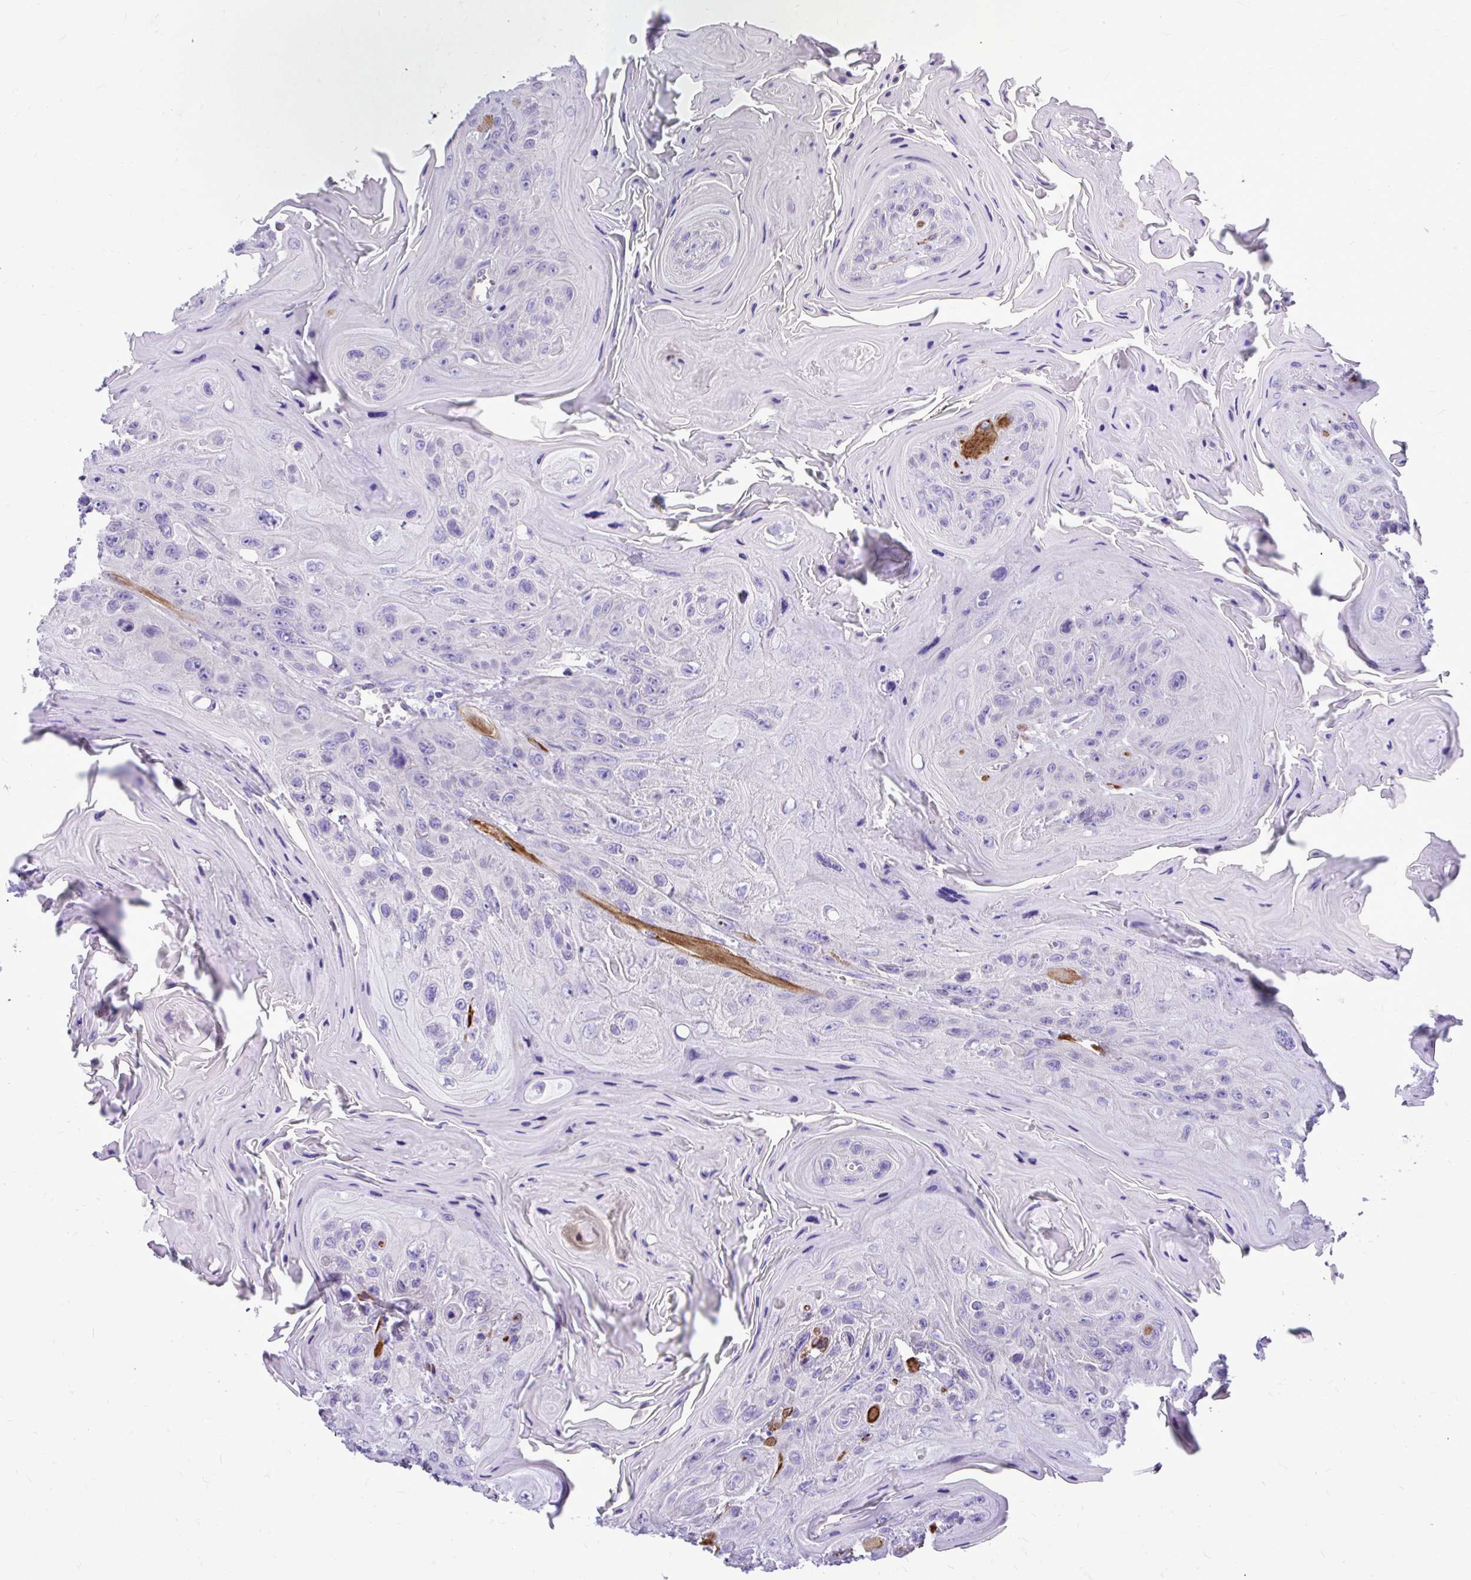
{"staining": {"intensity": "negative", "quantity": "none", "location": "none"}, "tissue": "head and neck cancer", "cell_type": "Tumor cells", "image_type": "cancer", "snomed": [{"axis": "morphology", "description": "Squamous cell carcinoma, NOS"}, {"axis": "topography", "description": "Head-Neck"}], "caption": "This is an immunohistochemistry (IHC) micrograph of human squamous cell carcinoma (head and neck). There is no expression in tumor cells.", "gene": "ABCG2", "patient": {"sex": "female", "age": 59}}